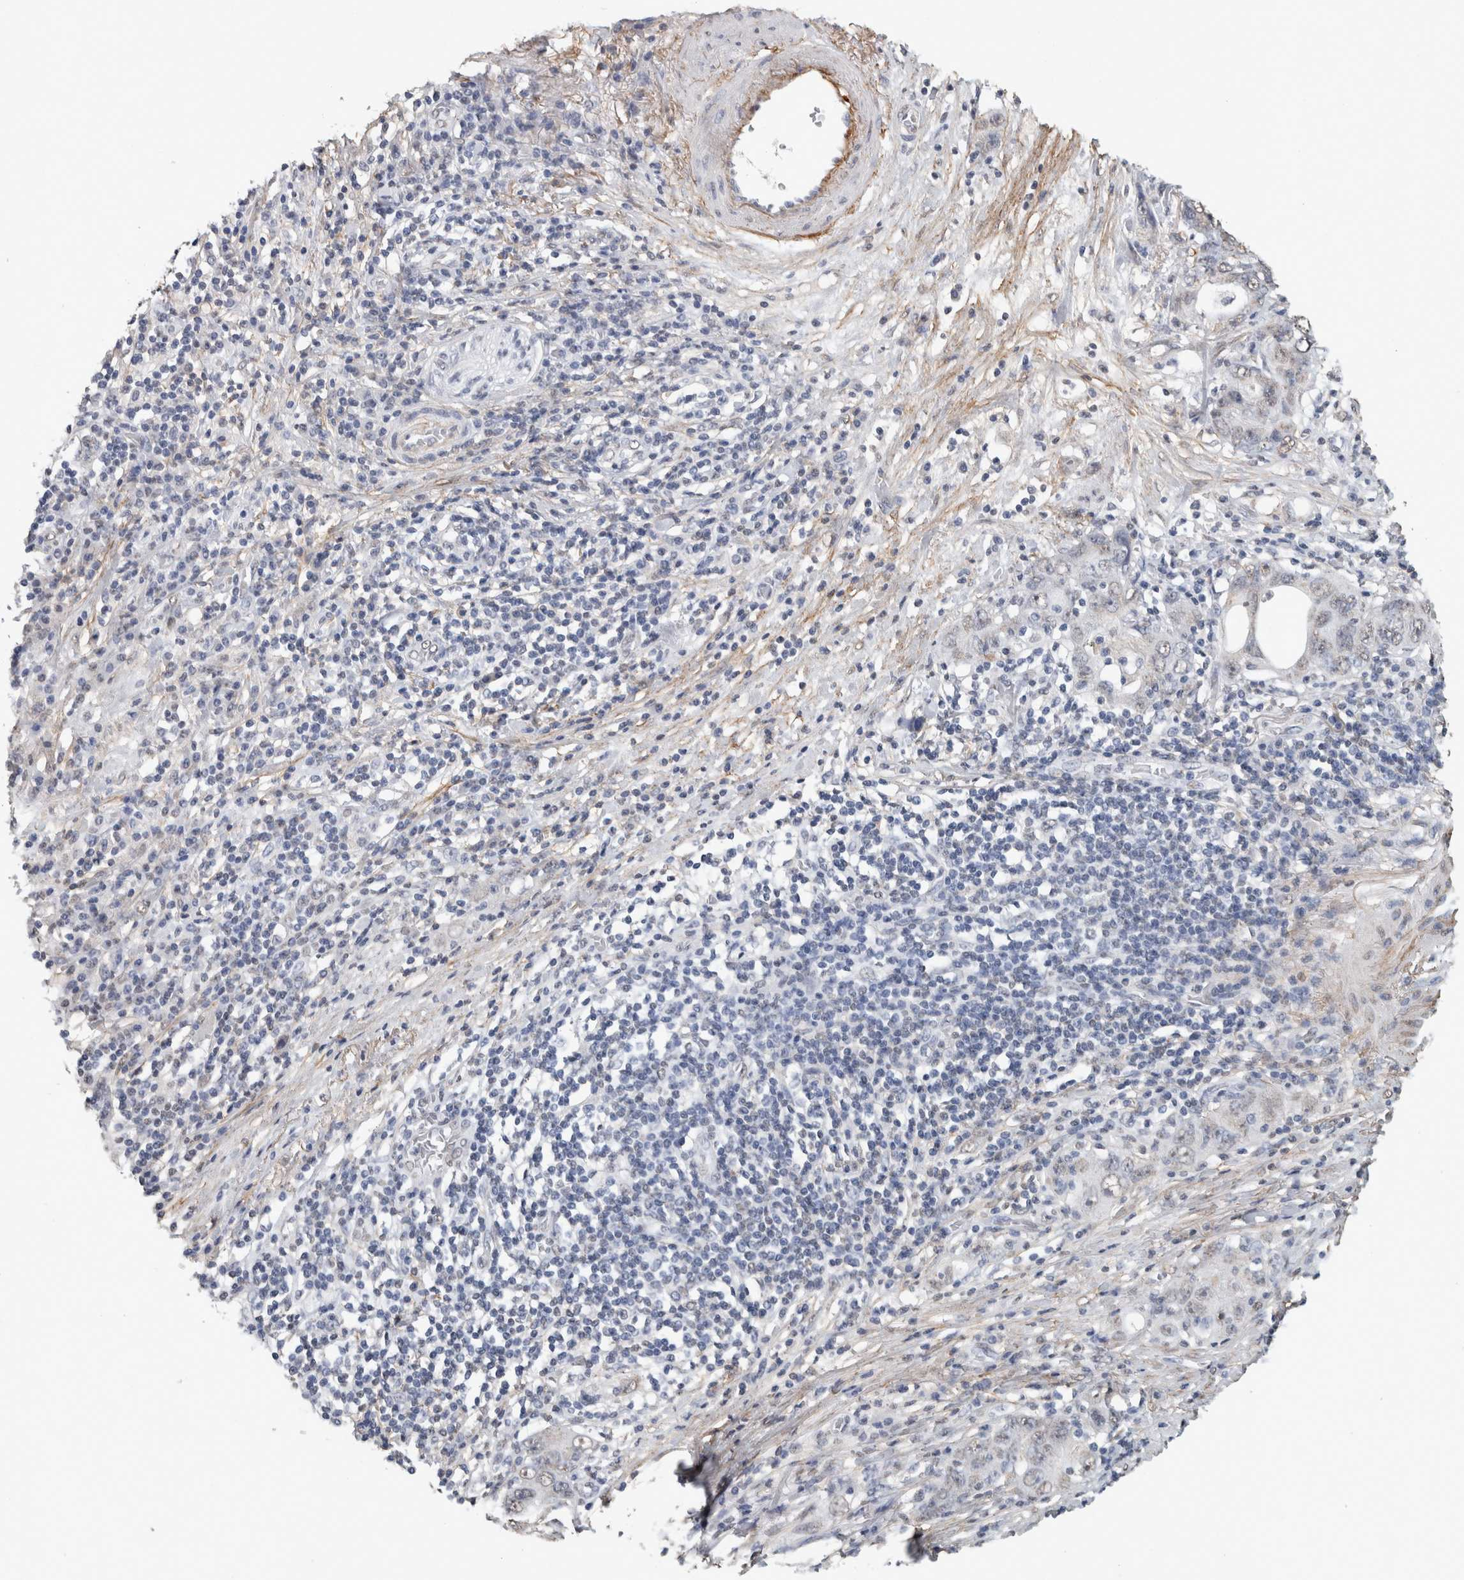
{"staining": {"intensity": "negative", "quantity": "none", "location": "none"}, "tissue": "stomach cancer", "cell_type": "Tumor cells", "image_type": "cancer", "snomed": [{"axis": "morphology", "description": "Adenocarcinoma, NOS"}, {"axis": "topography", "description": "Stomach, lower"}], "caption": "IHC of stomach adenocarcinoma demonstrates no positivity in tumor cells.", "gene": "LTBP1", "patient": {"sex": "female", "age": 93}}